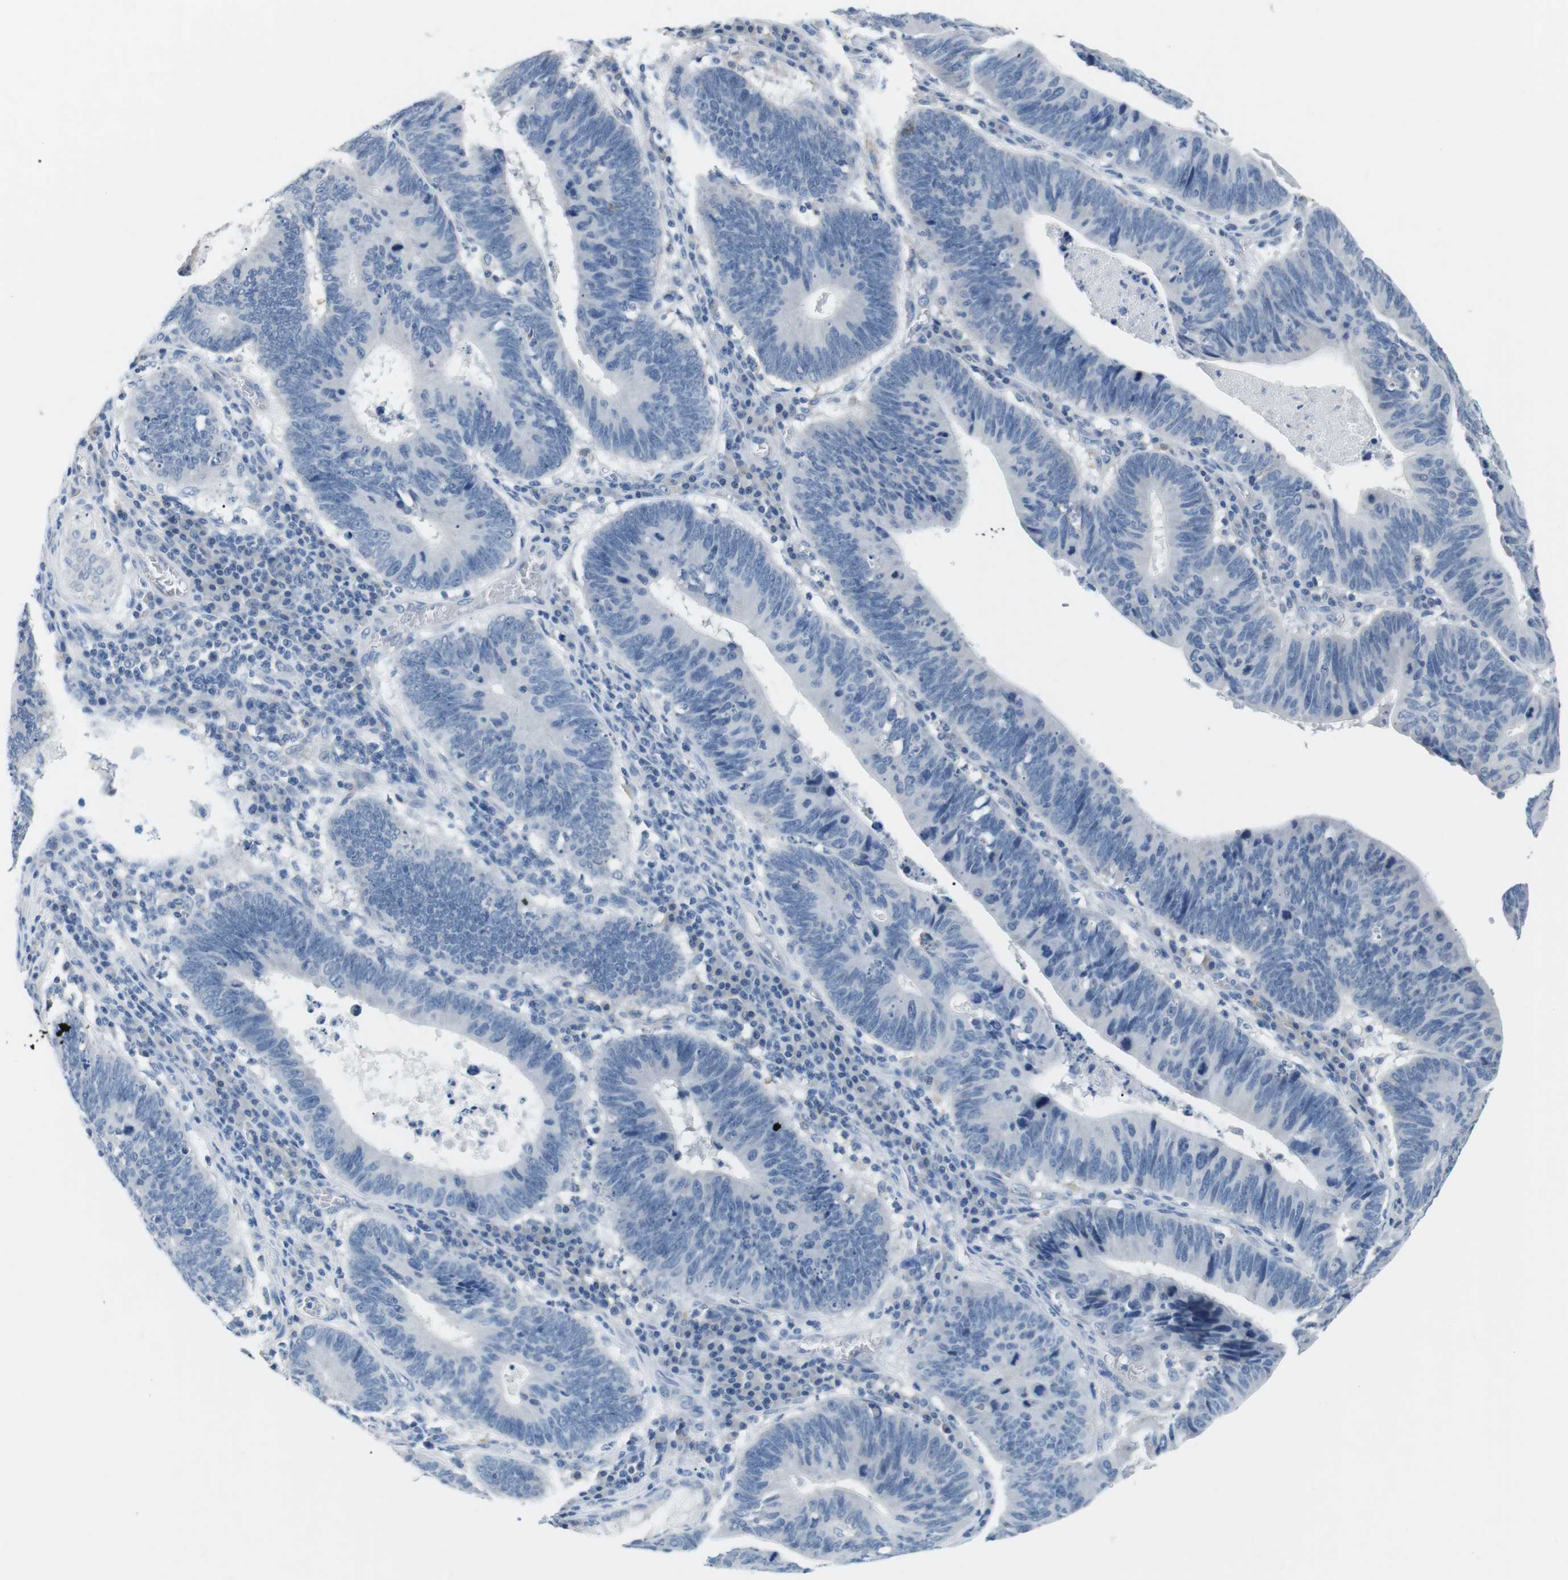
{"staining": {"intensity": "negative", "quantity": "none", "location": "none"}, "tissue": "stomach cancer", "cell_type": "Tumor cells", "image_type": "cancer", "snomed": [{"axis": "morphology", "description": "Adenocarcinoma, NOS"}, {"axis": "topography", "description": "Stomach"}], "caption": "An image of human adenocarcinoma (stomach) is negative for staining in tumor cells.", "gene": "FCGRT", "patient": {"sex": "male", "age": 59}}